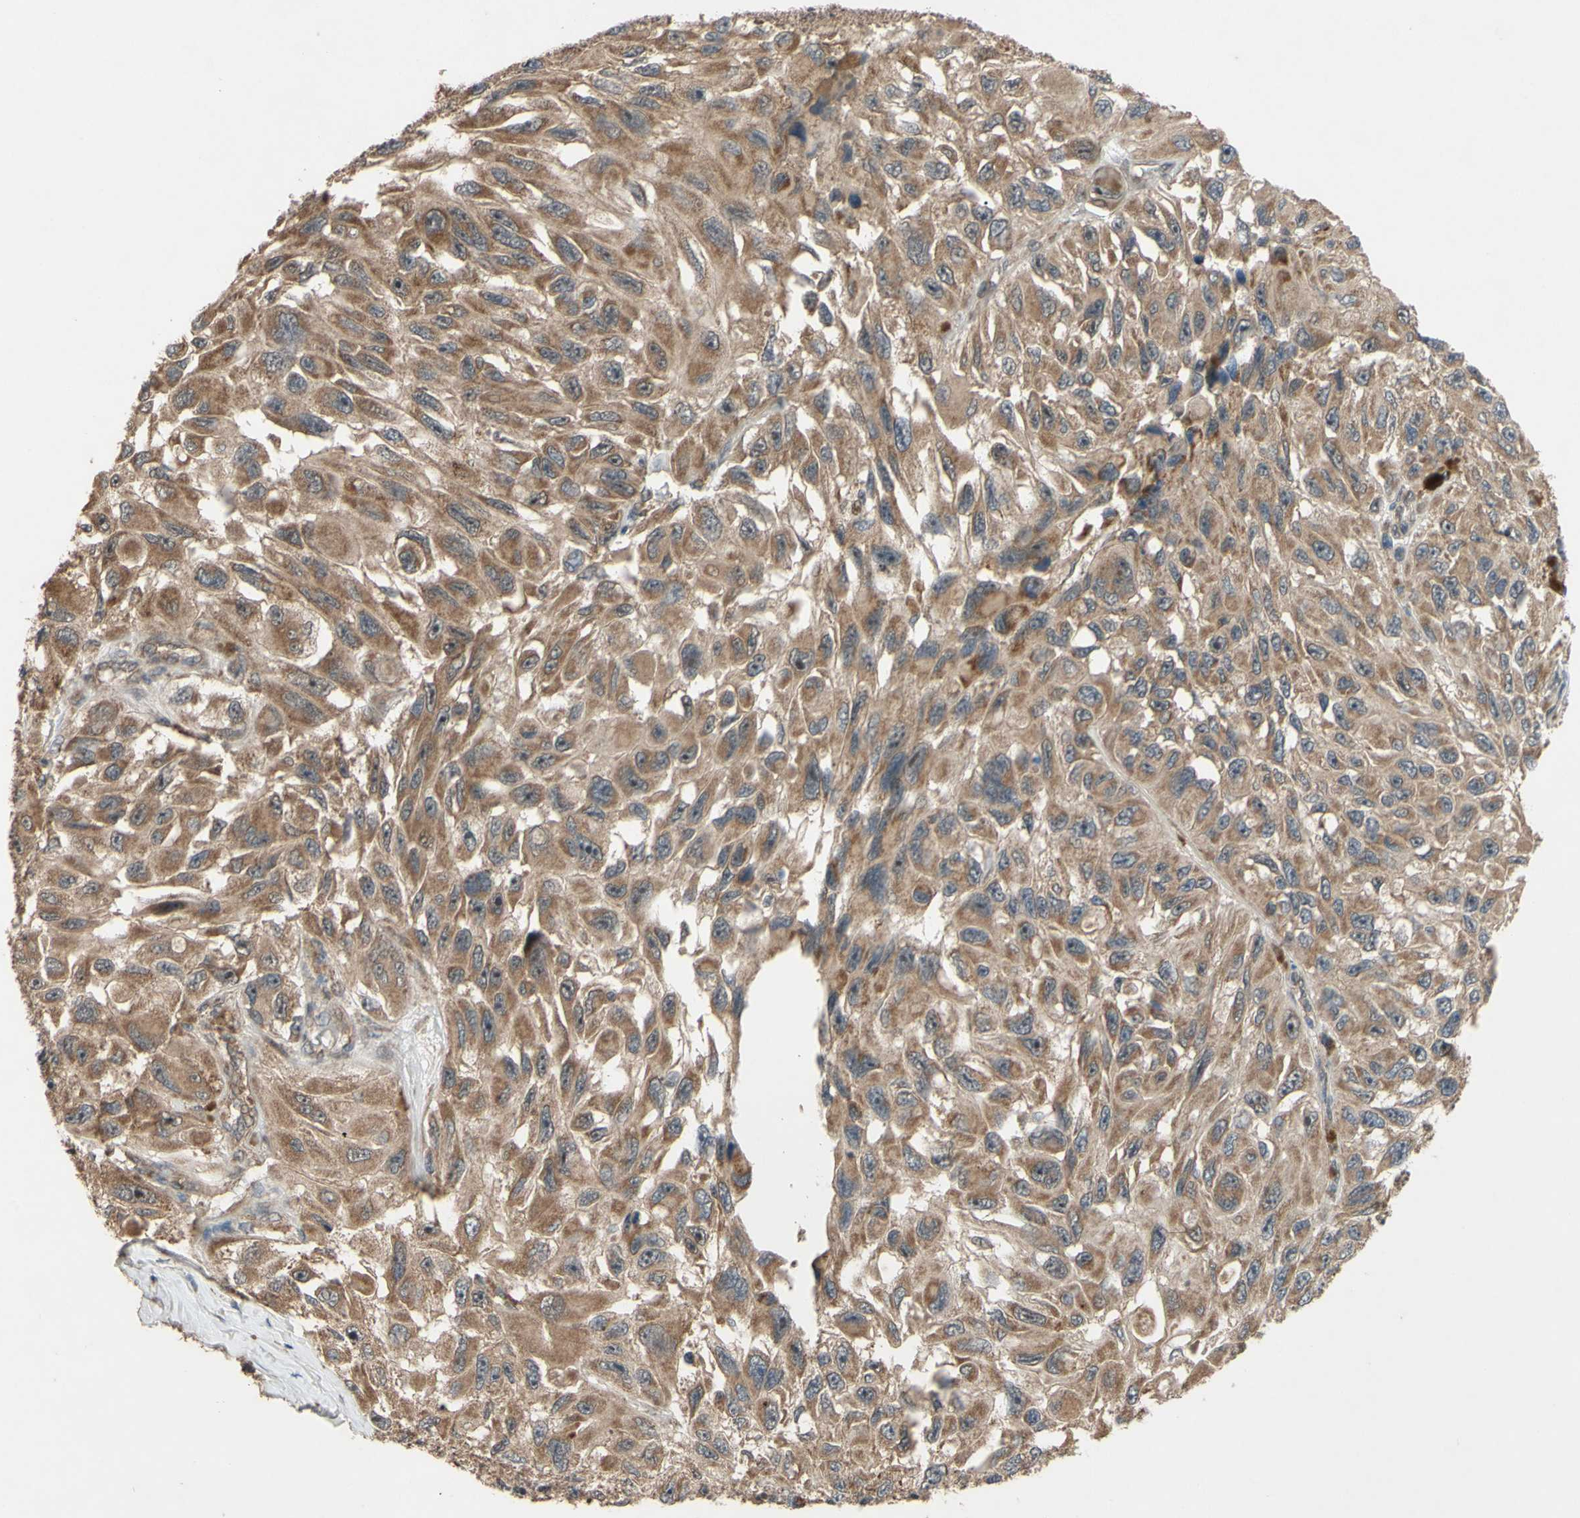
{"staining": {"intensity": "moderate", "quantity": ">75%", "location": "cytoplasmic/membranous"}, "tissue": "melanoma", "cell_type": "Tumor cells", "image_type": "cancer", "snomed": [{"axis": "morphology", "description": "Malignant melanoma, NOS"}, {"axis": "topography", "description": "Skin"}], "caption": "Immunohistochemistry (IHC) image of human melanoma stained for a protein (brown), which displays medium levels of moderate cytoplasmic/membranous staining in approximately >75% of tumor cells.", "gene": "CD164", "patient": {"sex": "female", "age": 73}}